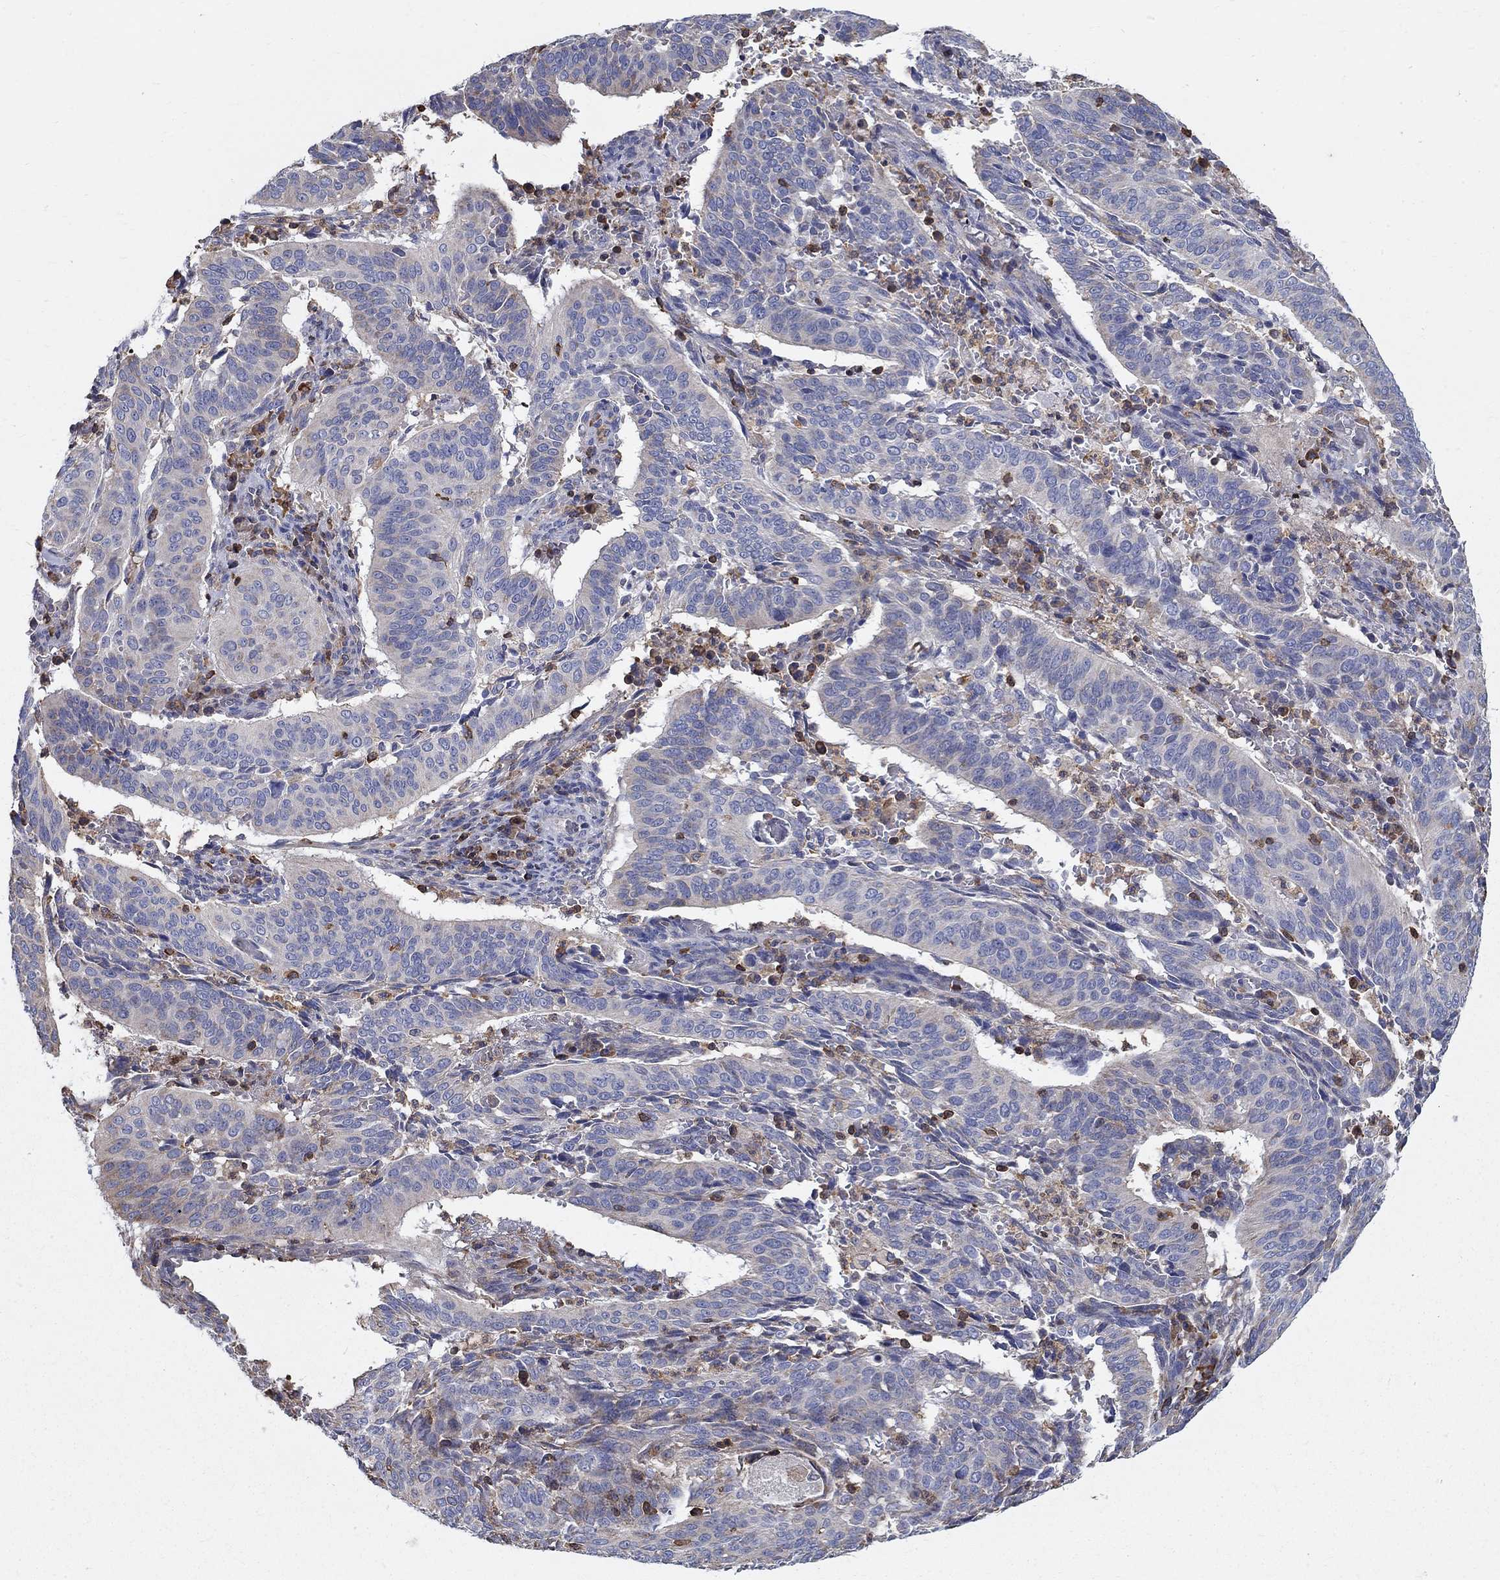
{"staining": {"intensity": "weak", "quantity": "<25%", "location": "cytoplasmic/membranous"}, "tissue": "cervical cancer", "cell_type": "Tumor cells", "image_type": "cancer", "snomed": [{"axis": "morphology", "description": "Normal tissue, NOS"}, {"axis": "morphology", "description": "Squamous cell carcinoma, NOS"}, {"axis": "topography", "description": "Cervix"}], "caption": "IHC micrograph of squamous cell carcinoma (cervical) stained for a protein (brown), which demonstrates no positivity in tumor cells.", "gene": "AGAP2", "patient": {"sex": "female", "age": 39}}